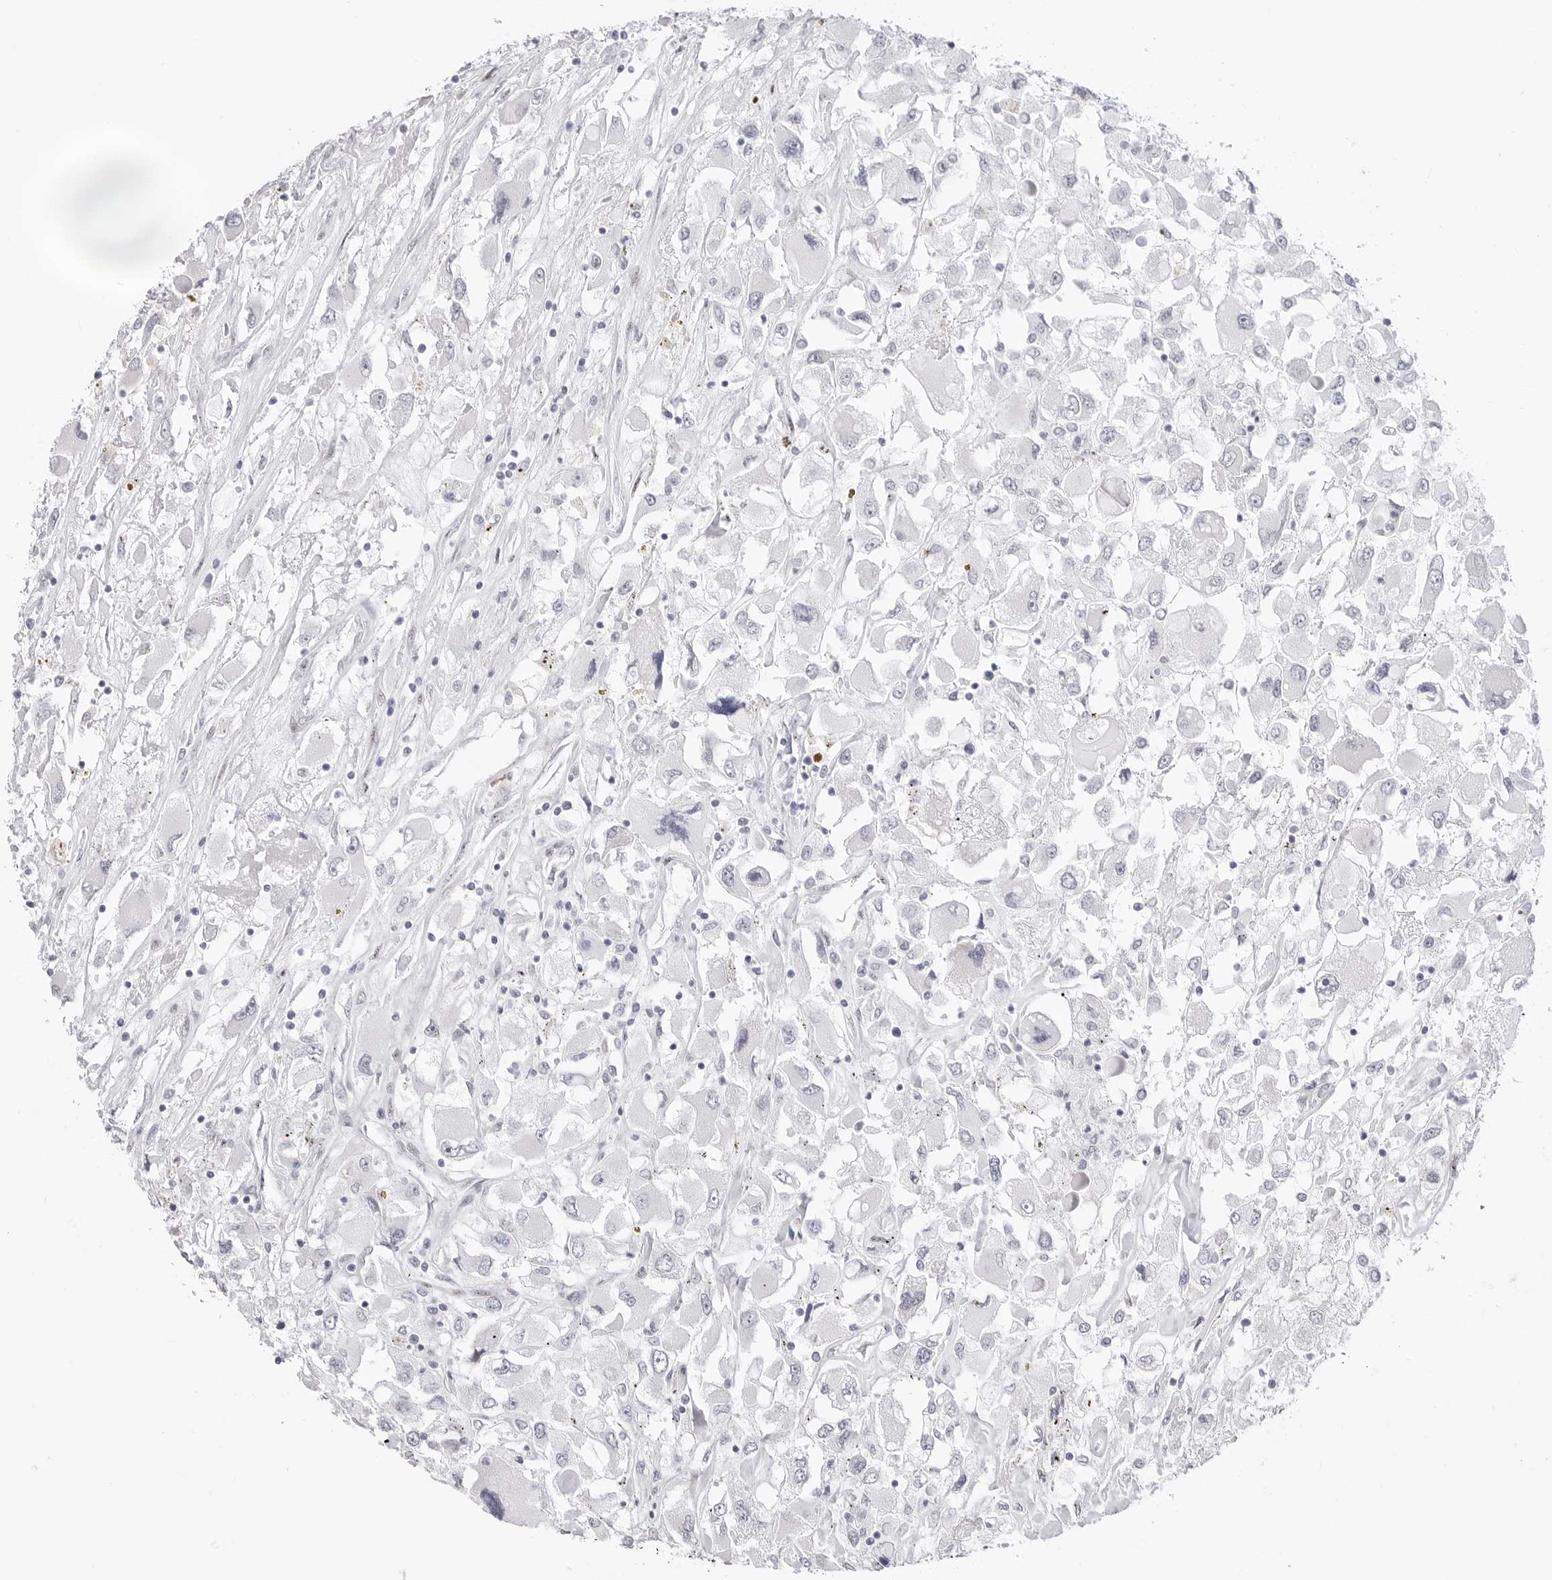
{"staining": {"intensity": "negative", "quantity": "none", "location": "none"}, "tissue": "renal cancer", "cell_type": "Tumor cells", "image_type": "cancer", "snomed": [{"axis": "morphology", "description": "Adenocarcinoma, NOS"}, {"axis": "topography", "description": "Kidney"}], "caption": "Tumor cells are negative for protein expression in human adenocarcinoma (renal).", "gene": "TSSK1B", "patient": {"sex": "female", "age": 52}}